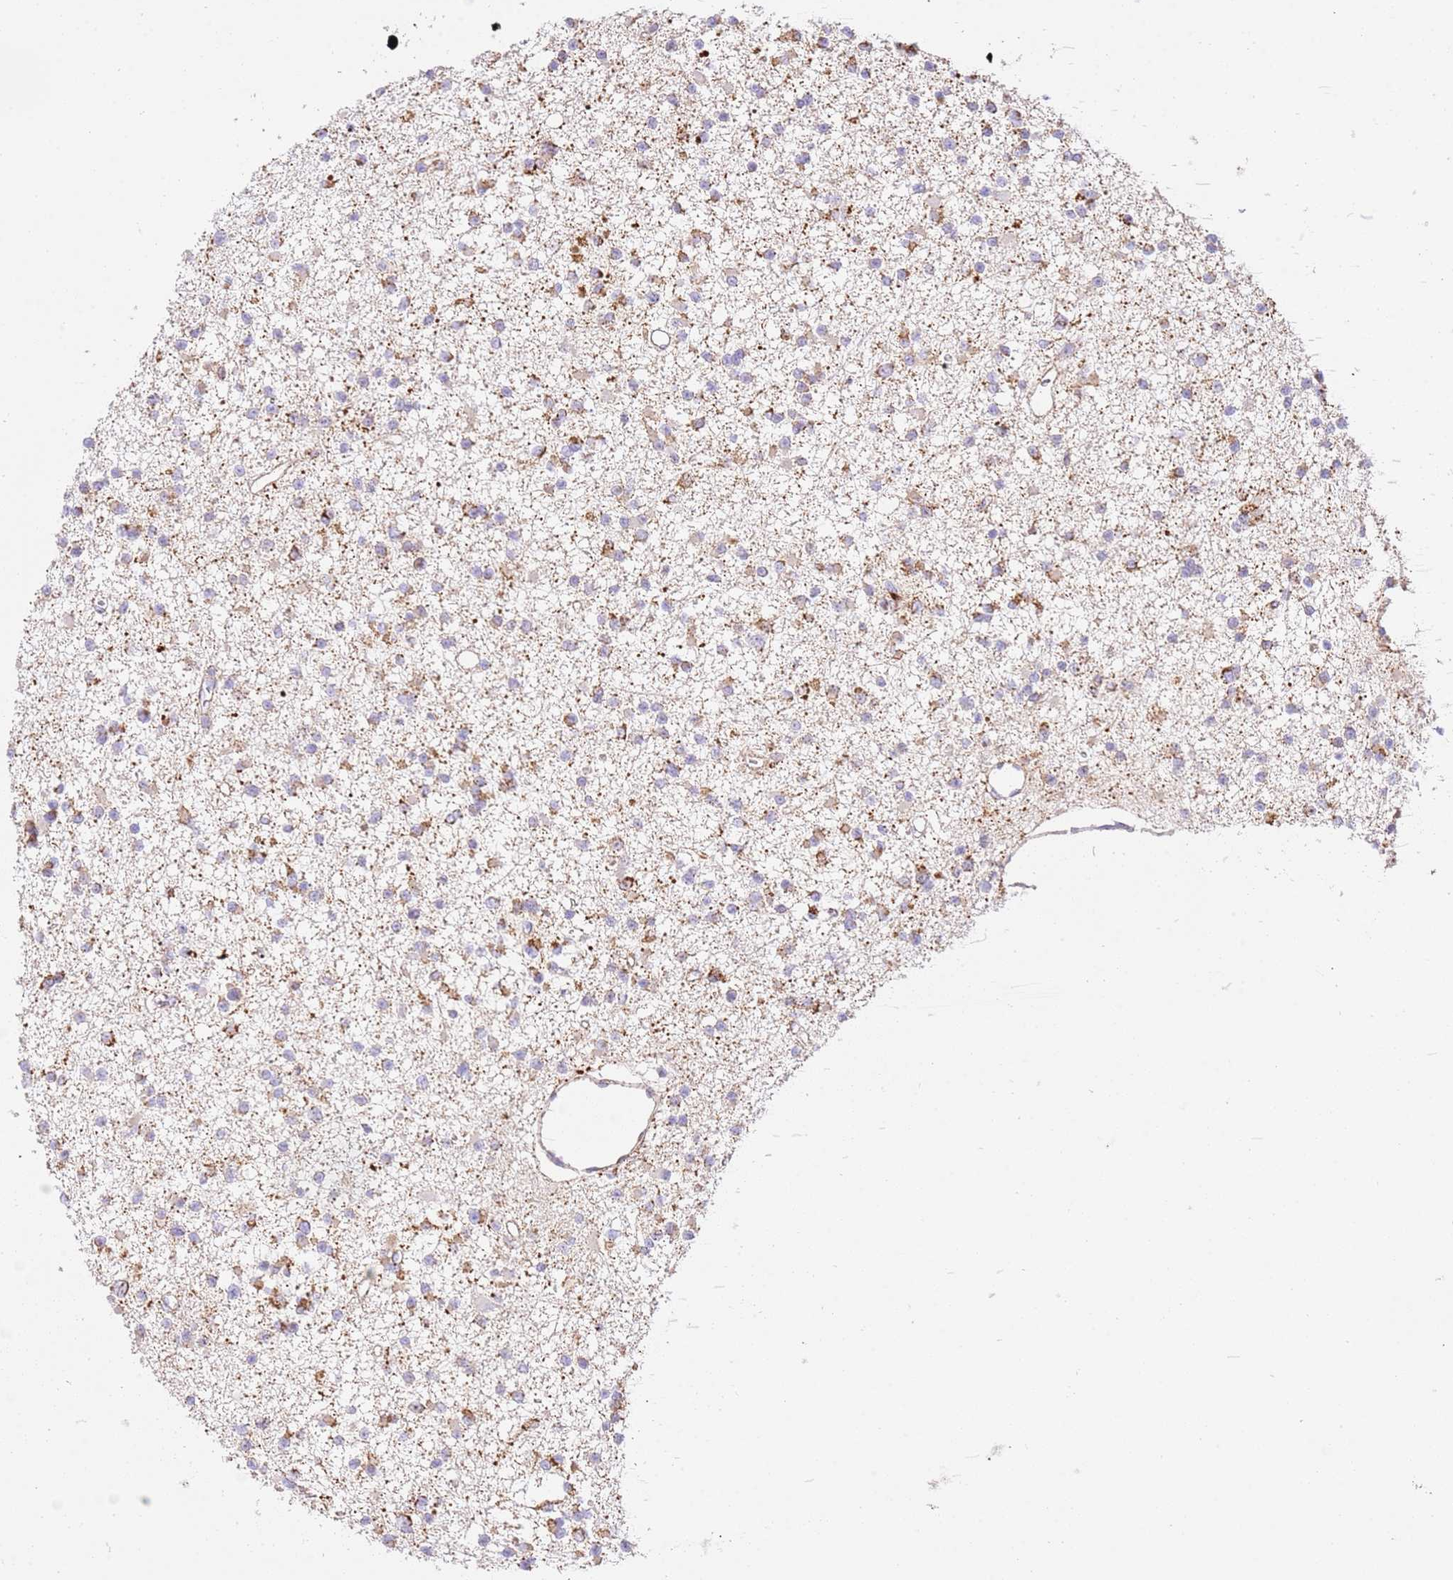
{"staining": {"intensity": "moderate", "quantity": "25%-75%", "location": "cytoplasmic/membranous"}, "tissue": "glioma", "cell_type": "Tumor cells", "image_type": "cancer", "snomed": [{"axis": "morphology", "description": "Glioma, malignant, Low grade"}, {"axis": "topography", "description": "Brain"}], "caption": "A high-resolution photomicrograph shows immunohistochemistry (IHC) staining of glioma, which displays moderate cytoplasmic/membranous positivity in about 25%-75% of tumor cells.", "gene": "ZBTB39", "patient": {"sex": "female", "age": 22}}